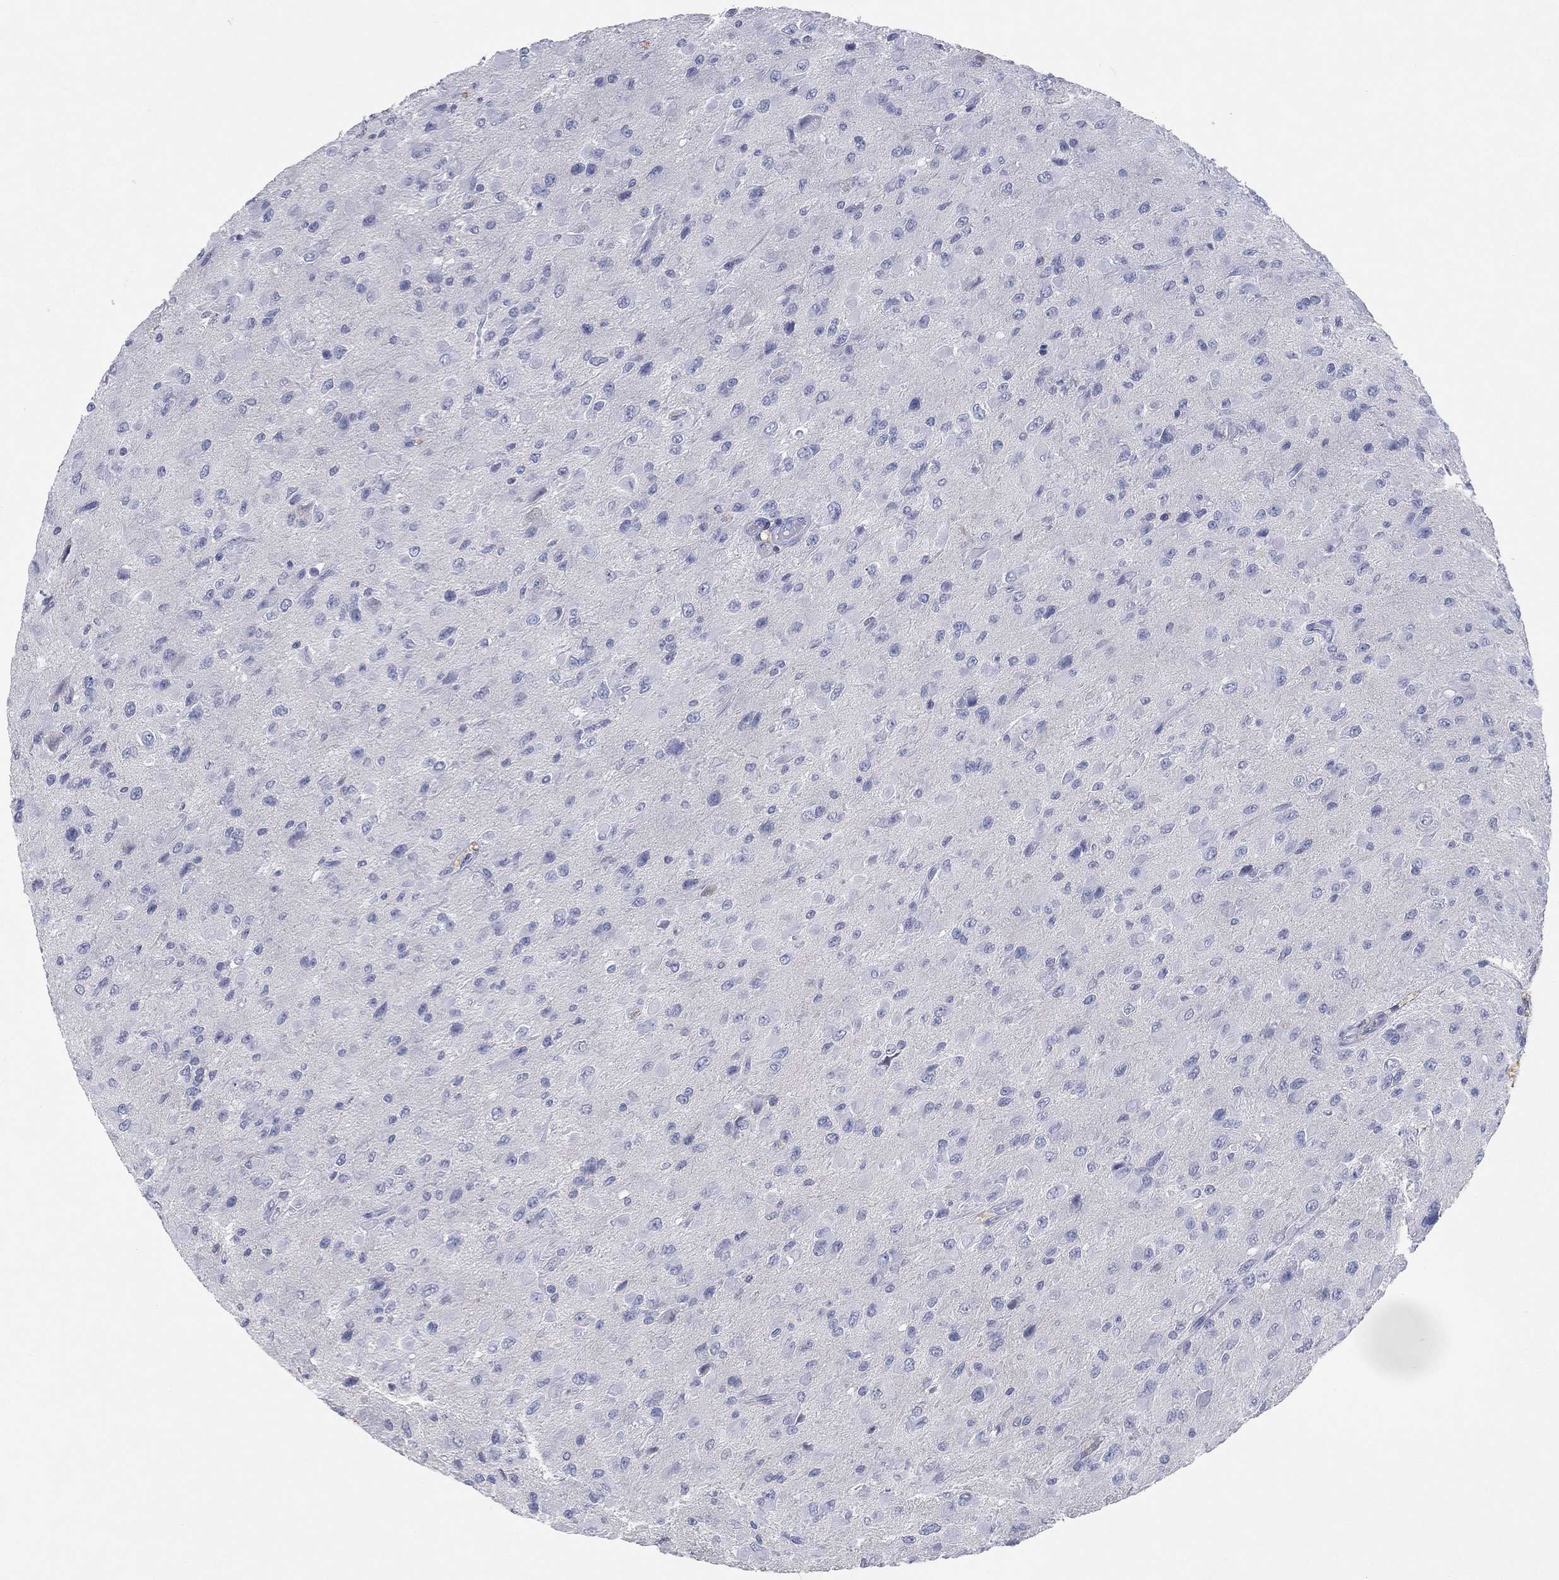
{"staining": {"intensity": "negative", "quantity": "none", "location": "none"}, "tissue": "glioma", "cell_type": "Tumor cells", "image_type": "cancer", "snomed": [{"axis": "morphology", "description": "Glioma, malignant, High grade"}, {"axis": "topography", "description": "Cerebral cortex"}], "caption": "DAB (3,3'-diaminobenzidine) immunohistochemical staining of human malignant high-grade glioma reveals no significant expression in tumor cells.", "gene": "CPT1B", "patient": {"sex": "male", "age": 35}}